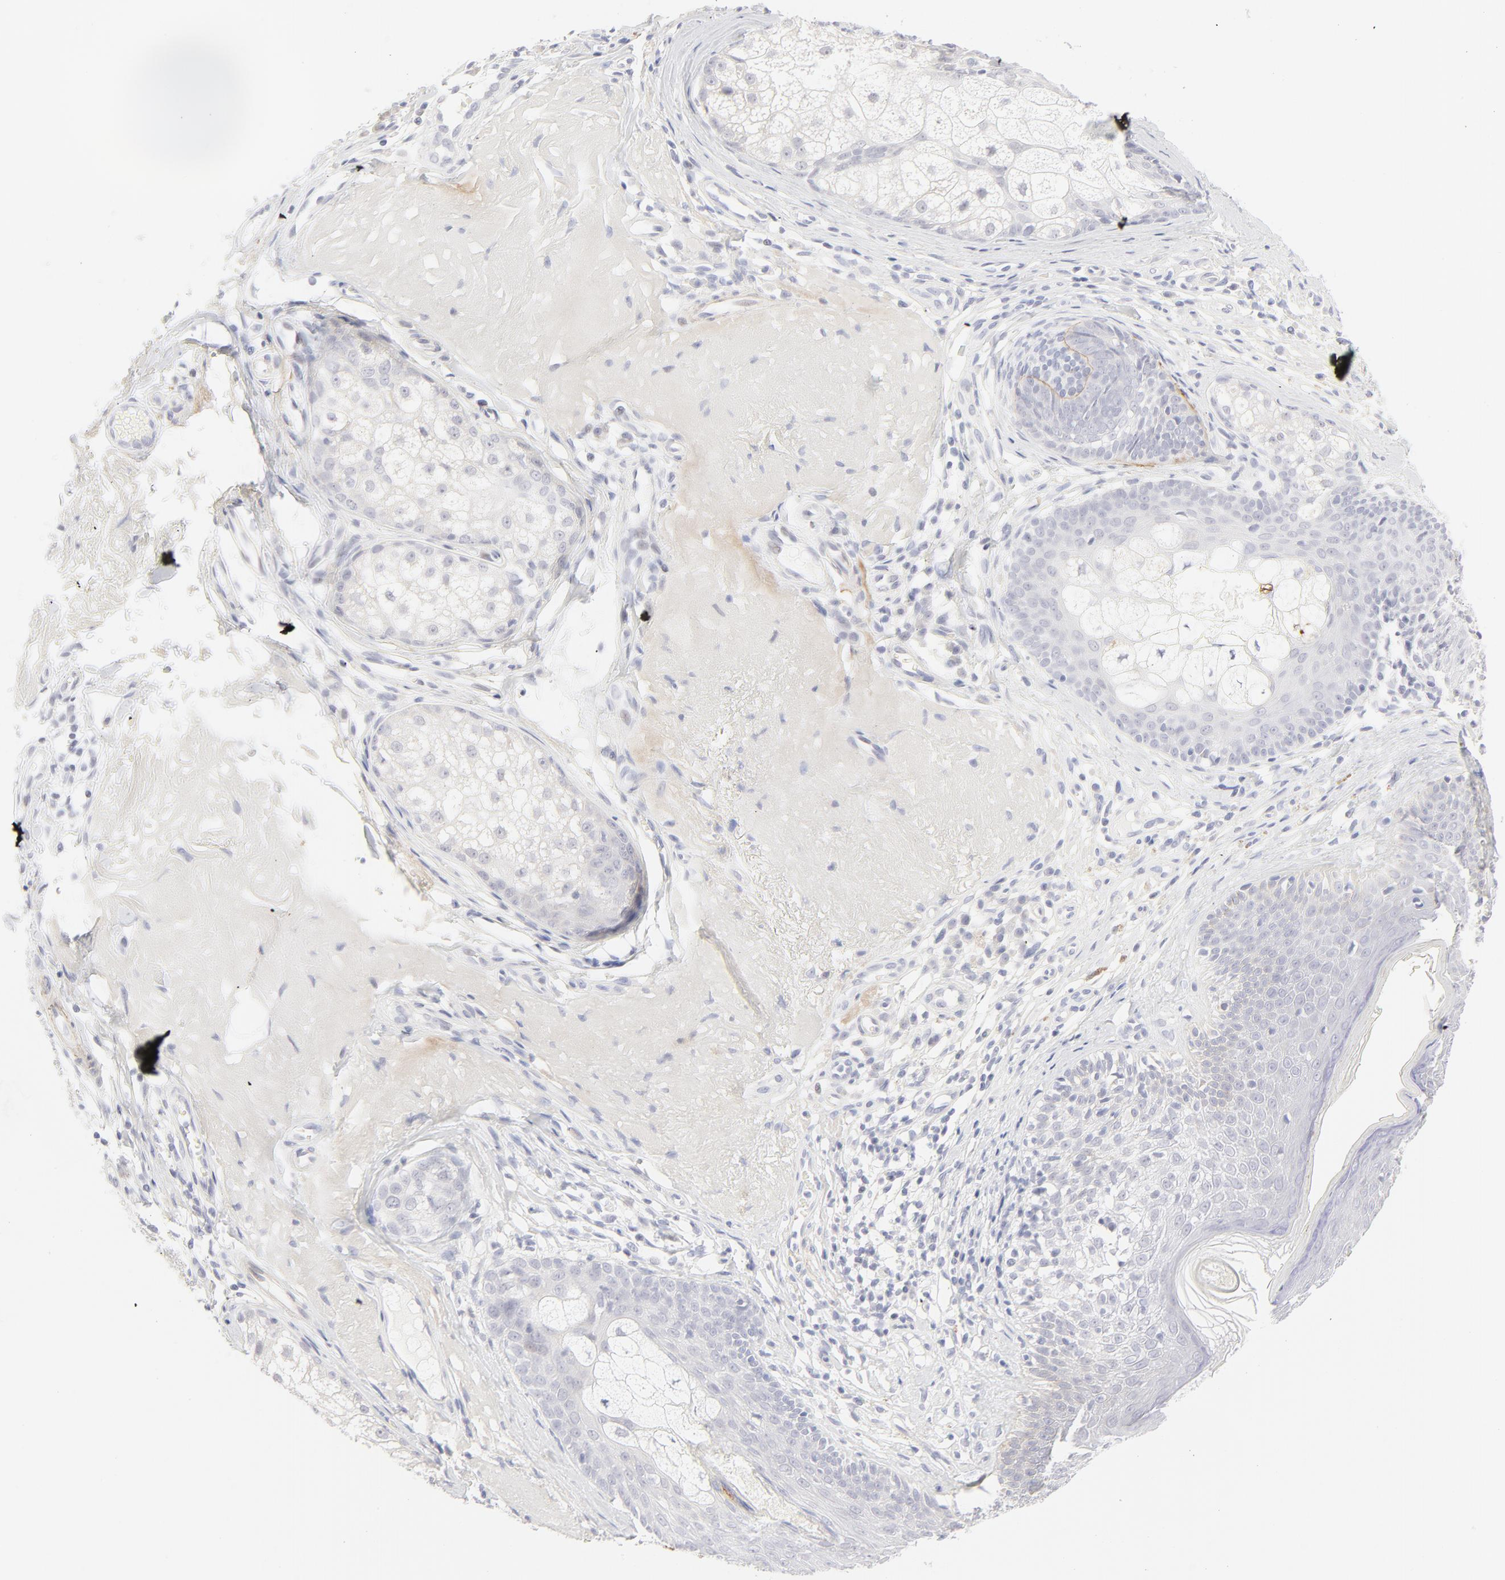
{"staining": {"intensity": "negative", "quantity": "none", "location": "none"}, "tissue": "skin cancer", "cell_type": "Tumor cells", "image_type": "cancer", "snomed": [{"axis": "morphology", "description": "Basal cell carcinoma"}, {"axis": "topography", "description": "Skin"}], "caption": "Skin cancer (basal cell carcinoma) was stained to show a protein in brown. There is no significant staining in tumor cells. (DAB immunohistochemistry with hematoxylin counter stain).", "gene": "NPNT", "patient": {"sex": "male", "age": 74}}